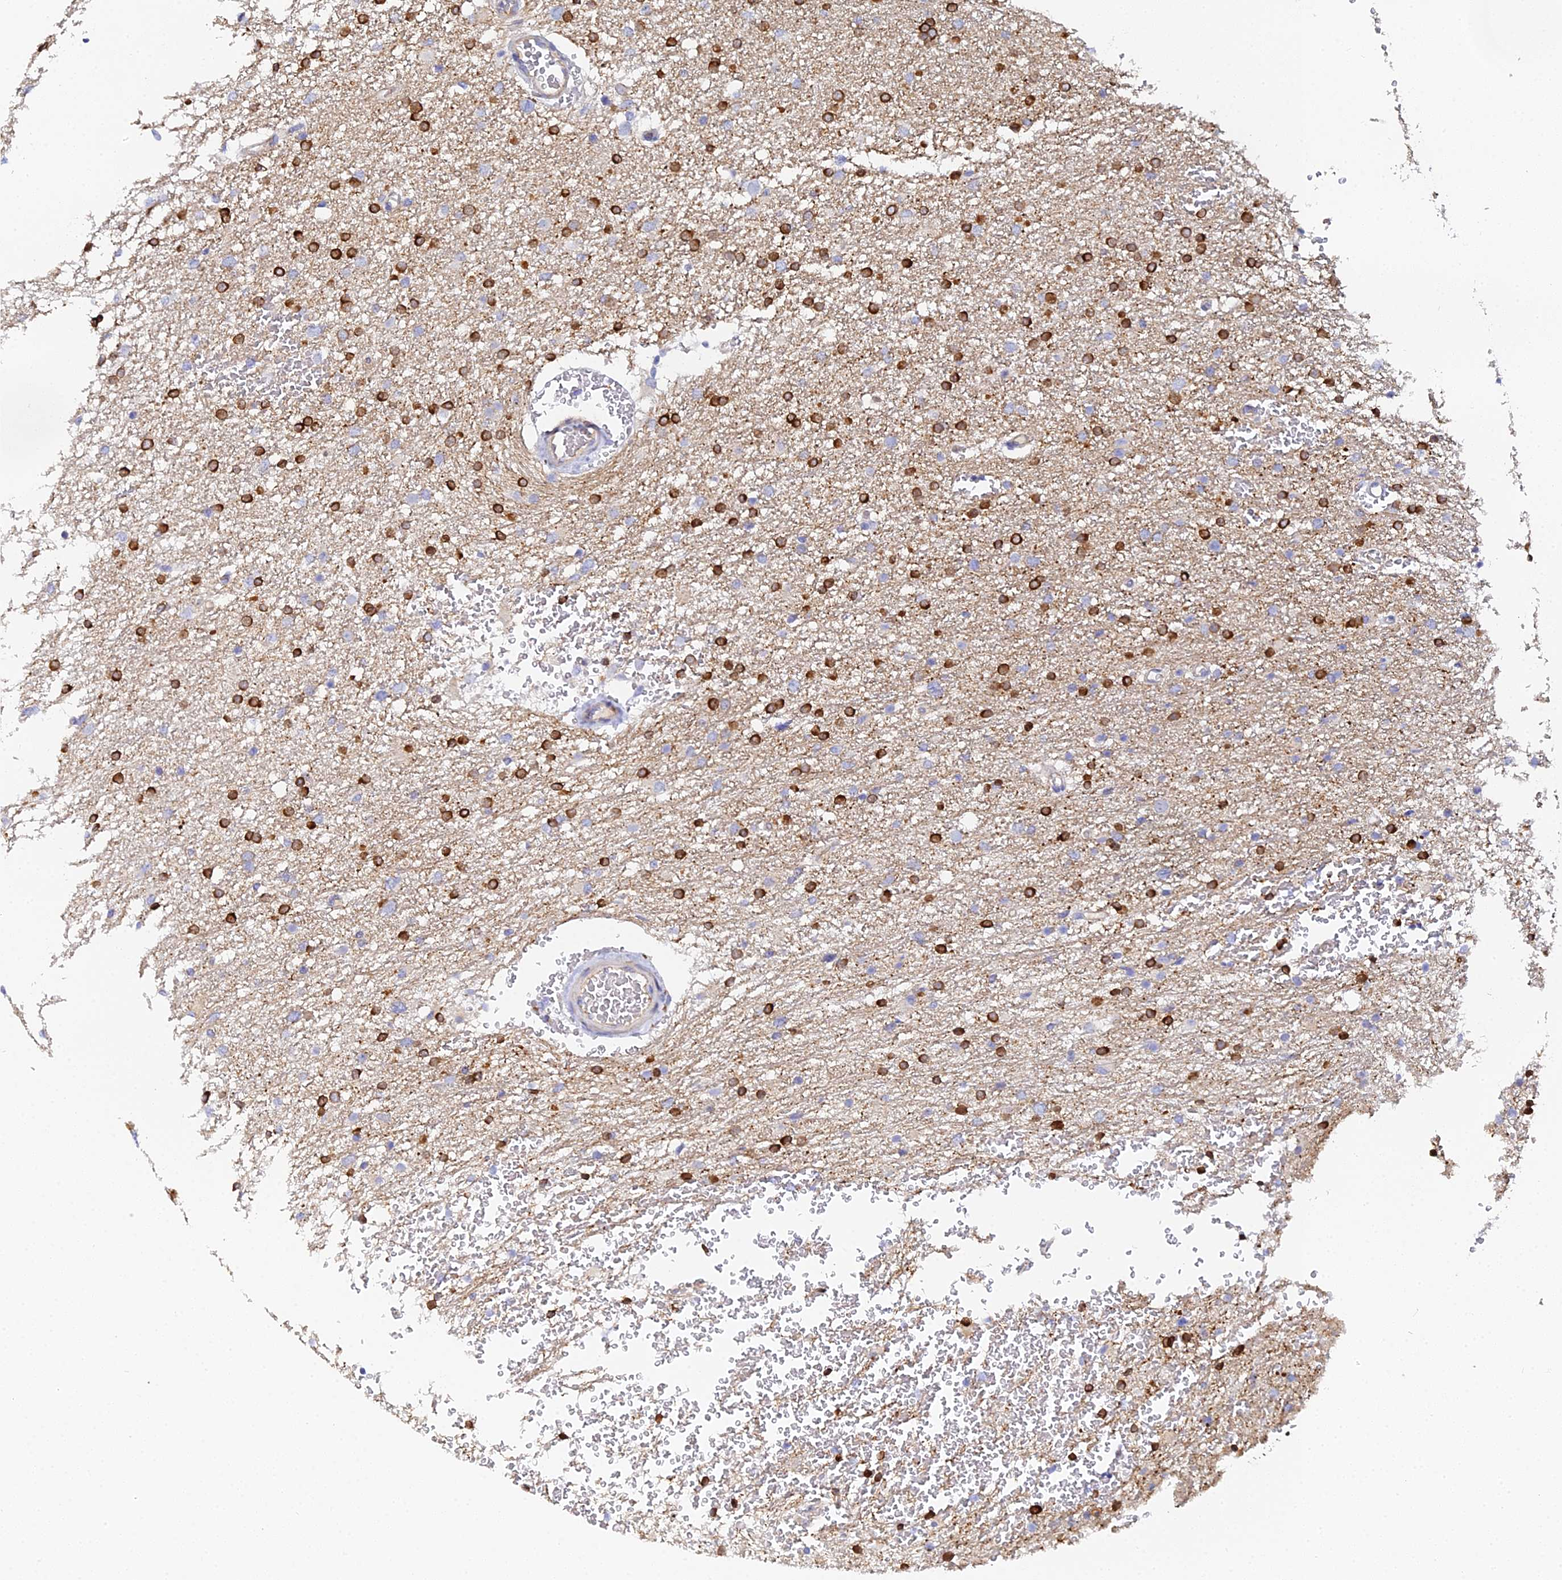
{"staining": {"intensity": "strong", "quantity": "25%-75%", "location": "cytoplasmic/membranous"}, "tissue": "glioma", "cell_type": "Tumor cells", "image_type": "cancer", "snomed": [{"axis": "morphology", "description": "Glioma, malignant, High grade"}, {"axis": "topography", "description": "Cerebral cortex"}], "caption": "Protein expression analysis of human high-grade glioma (malignant) reveals strong cytoplasmic/membranous staining in about 25%-75% of tumor cells.", "gene": "ENSG00000268674", "patient": {"sex": "female", "age": 36}}